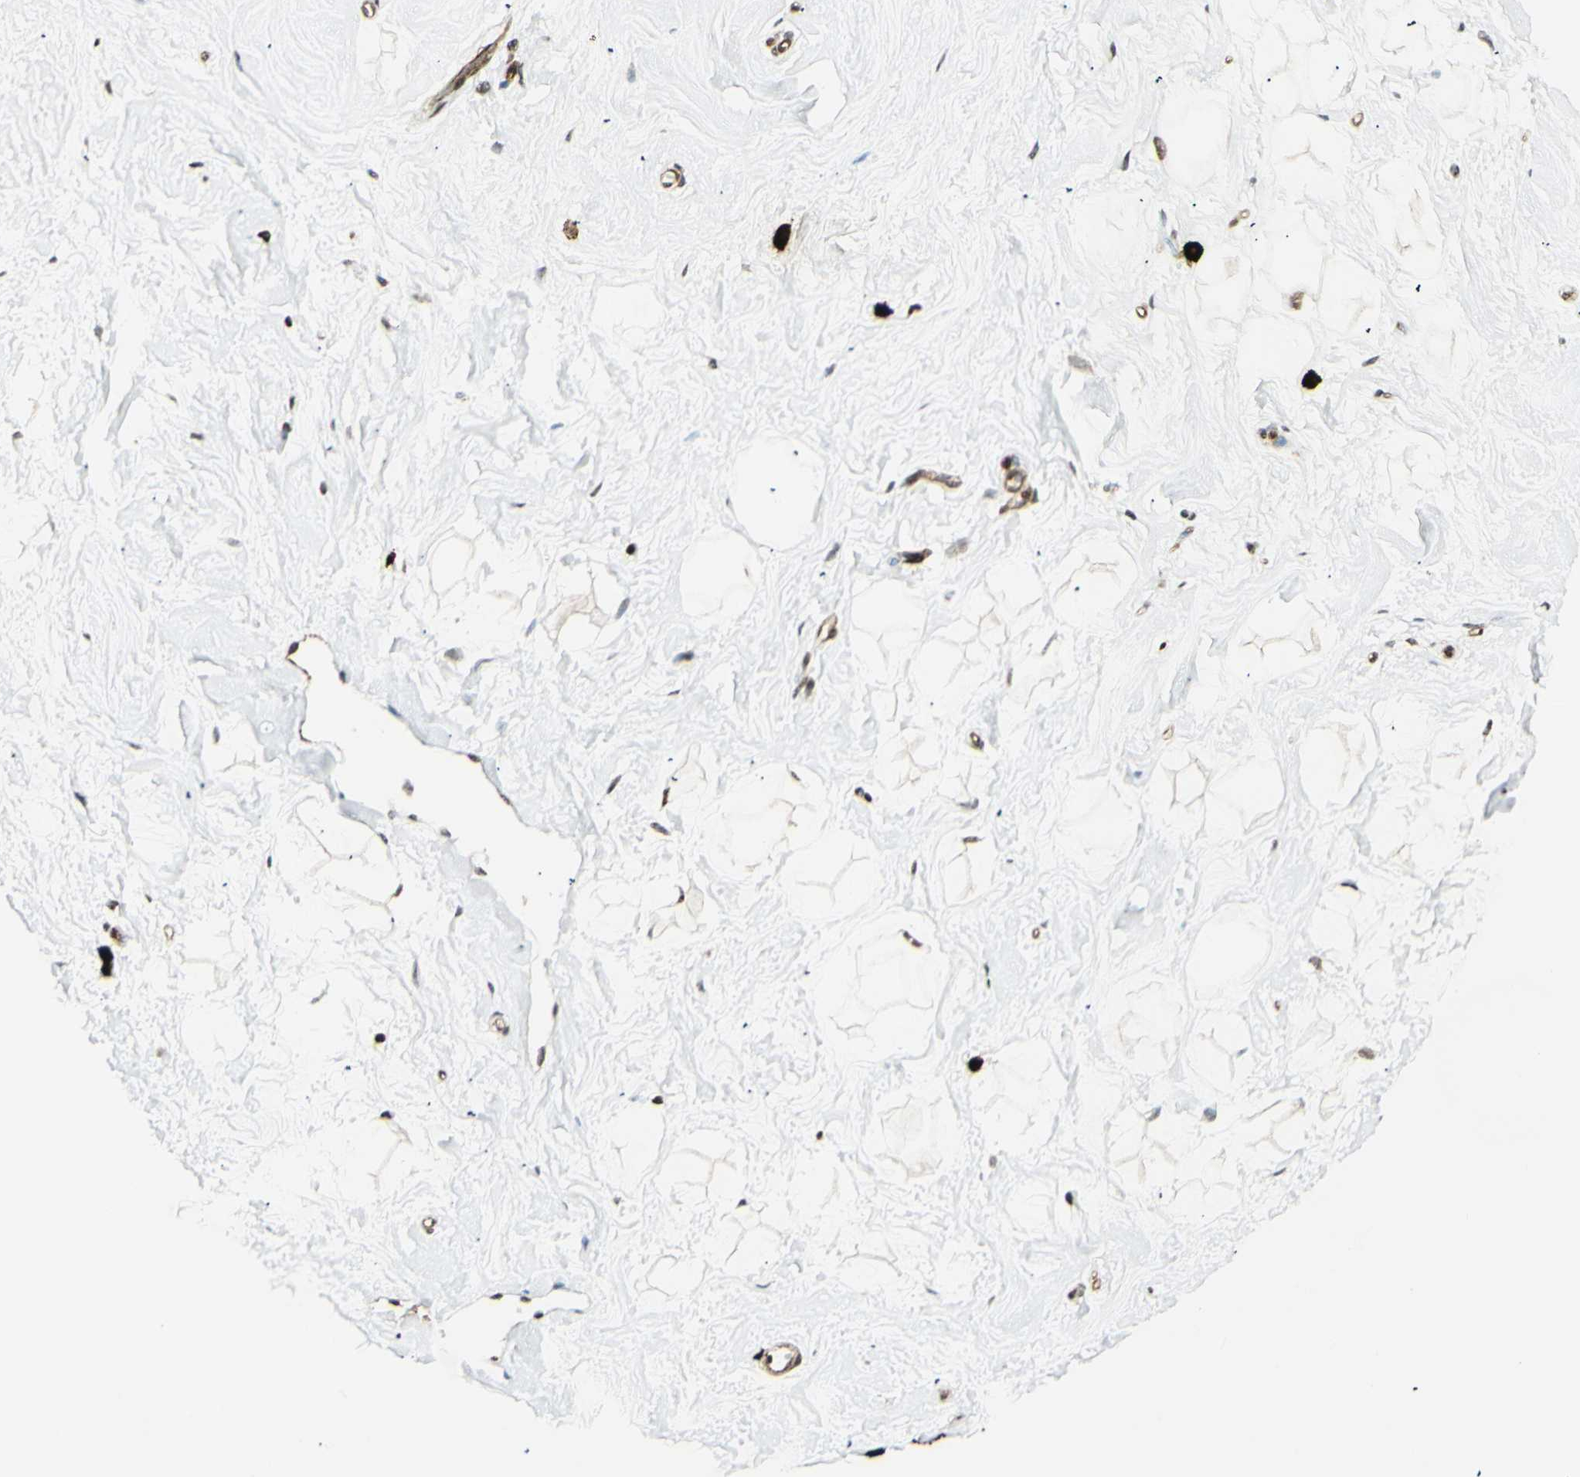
{"staining": {"intensity": "moderate", "quantity": ">75%", "location": "nuclear"}, "tissue": "breast", "cell_type": "Adipocytes", "image_type": "normal", "snomed": [{"axis": "morphology", "description": "Normal tissue, NOS"}, {"axis": "topography", "description": "Breast"}], "caption": "This image reveals immunohistochemistry staining of normal breast, with medium moderate nuclear positivity in about >75% of adipocytes.", "gene": "ZMYM6", "patient": {"sex": "female", "age": 23}}